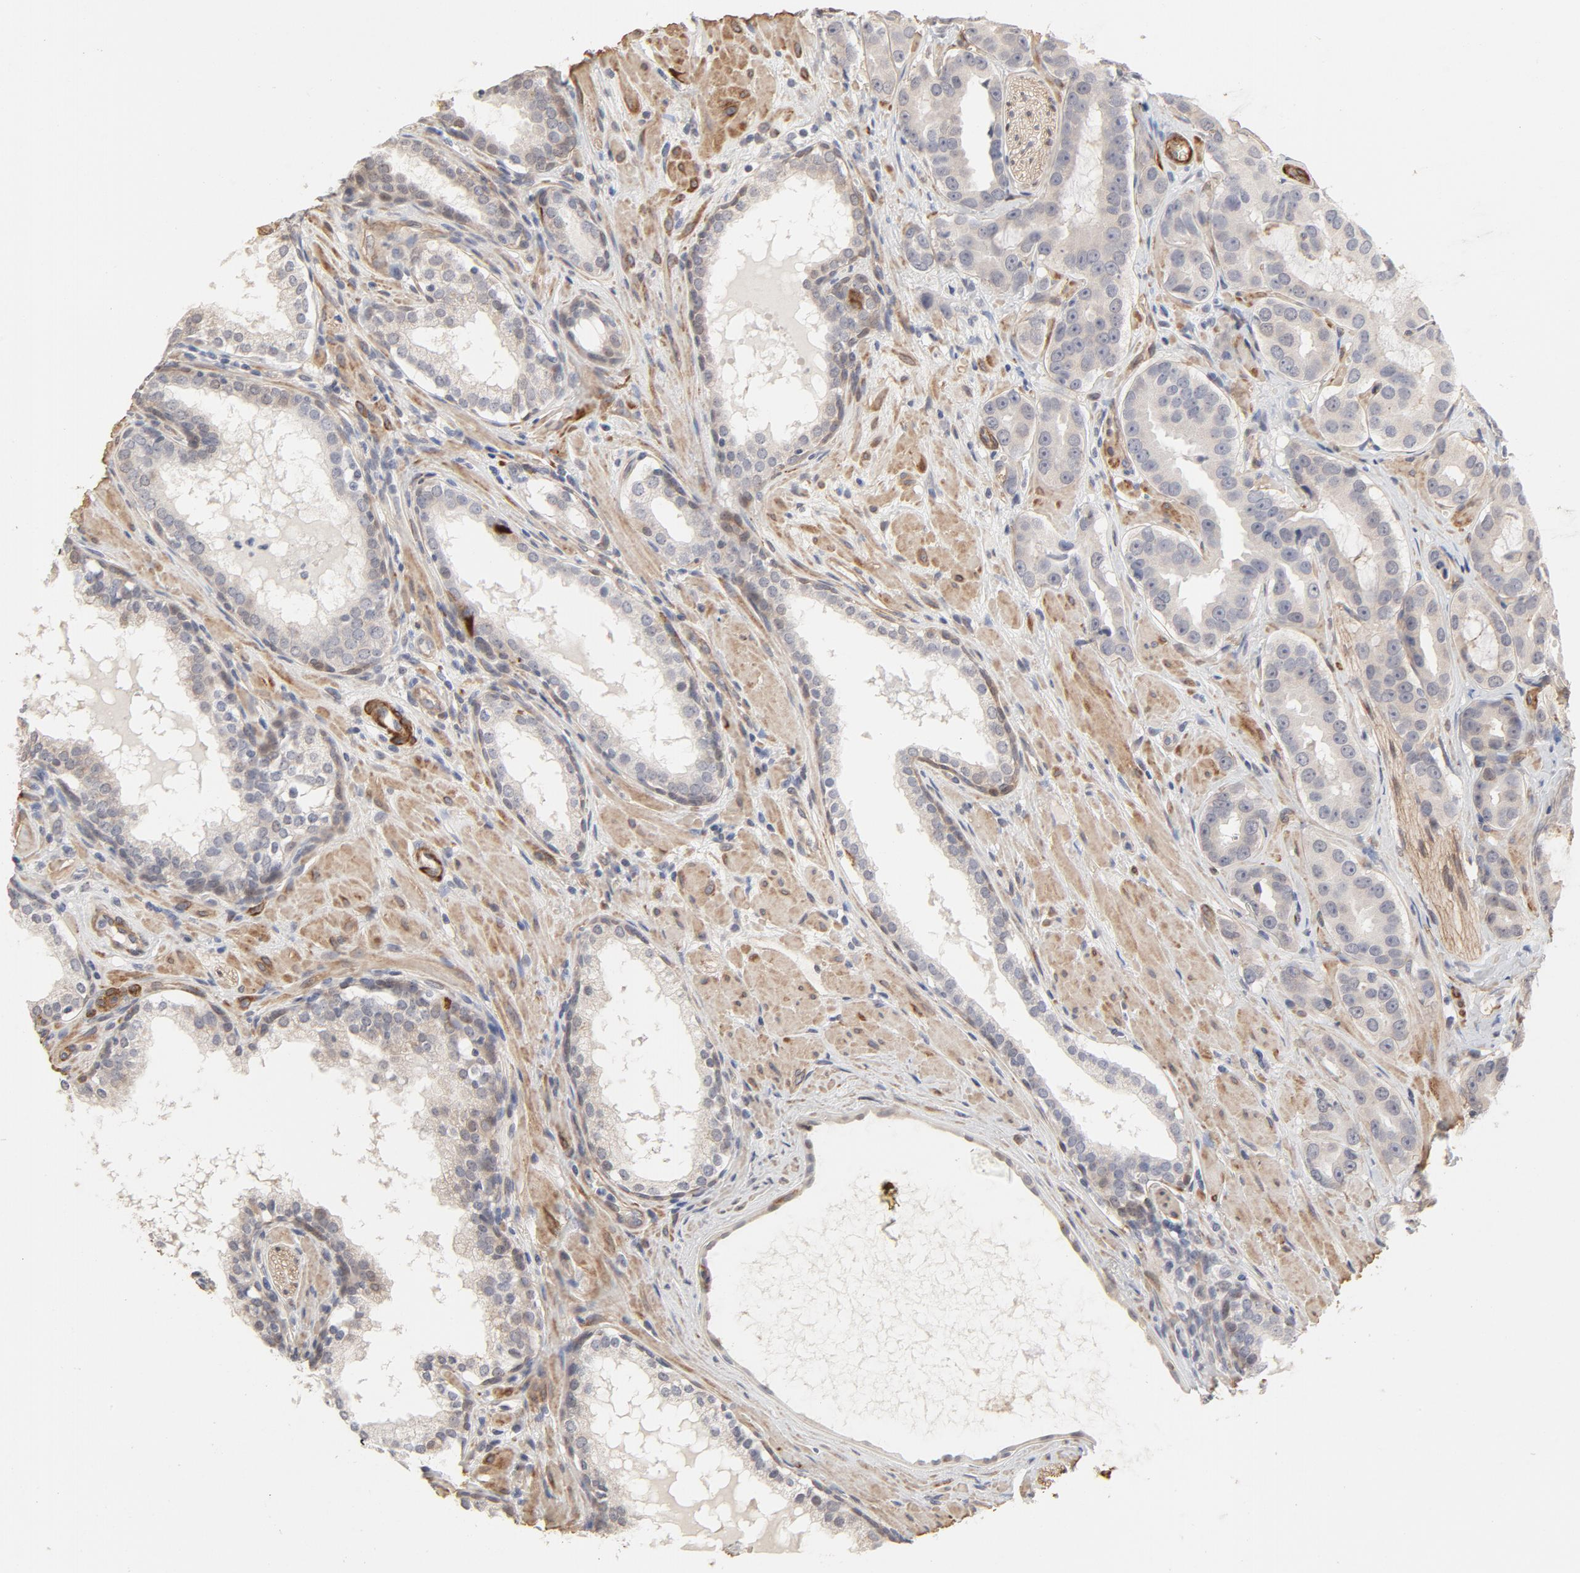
{"staining": {"intensity": "negative", "quantity": "none", "location": "none"}, "tissue": "prostate cancer", "cell_type": "Tumor cells", "image_type": "cancer", "snomed": [{"axis": "morphology", "description": "Adenocarcinoma, Low grade"}, {"axis": "topography", "description": "Prostate"}], "caption": "Immunohistochemical staining of human adenocarcinoma (low-grade) (prostate) demonstrates no significant expression in tumor cells.", "gene": "MAGED4", "patient": {"sex": "male", "age": 59}}